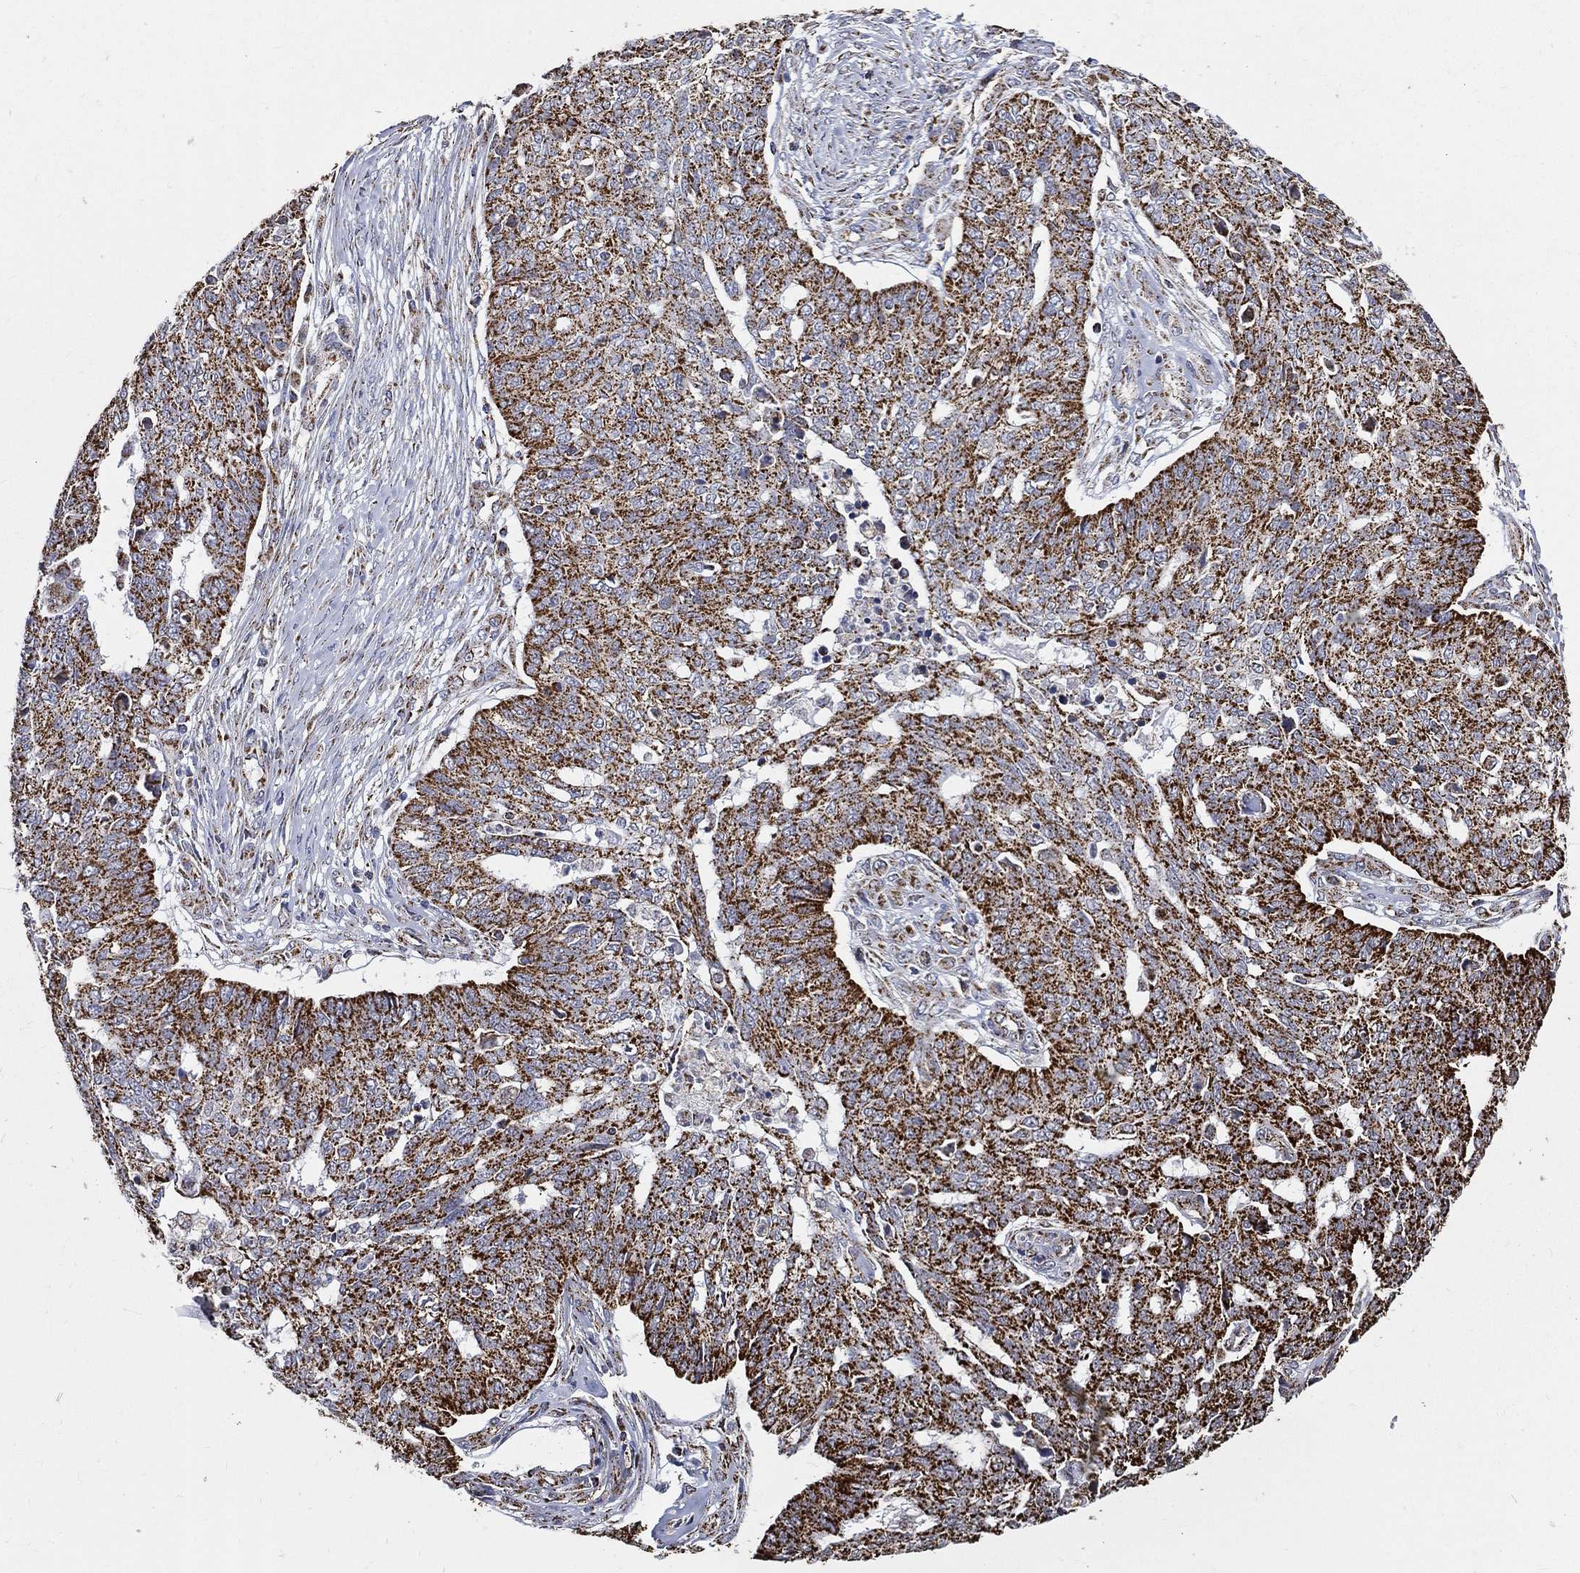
{"staining": {"intensity": "strong", "quantity": ">75%", "location": "cytoplasmic/membranous"}, "tissue": "ovarian cancer", "cell_type": "Tumor cells", "image_type": "cancer", "snomed": [{"axis": "morphology", "description": "Cystadenocarcinoma, serous, NOS"}, {"axis": "topography", "description": "Ovary"}], "caption": "Human serous cystadenocarcinoma (ovarian) stained for a protein (brown) reveals strong cytoplasmic/membranous positive staining in about >75% of tumor cells.", "gene": "NDUFAB1", "patient": {"sex": "female", "age": 67}}